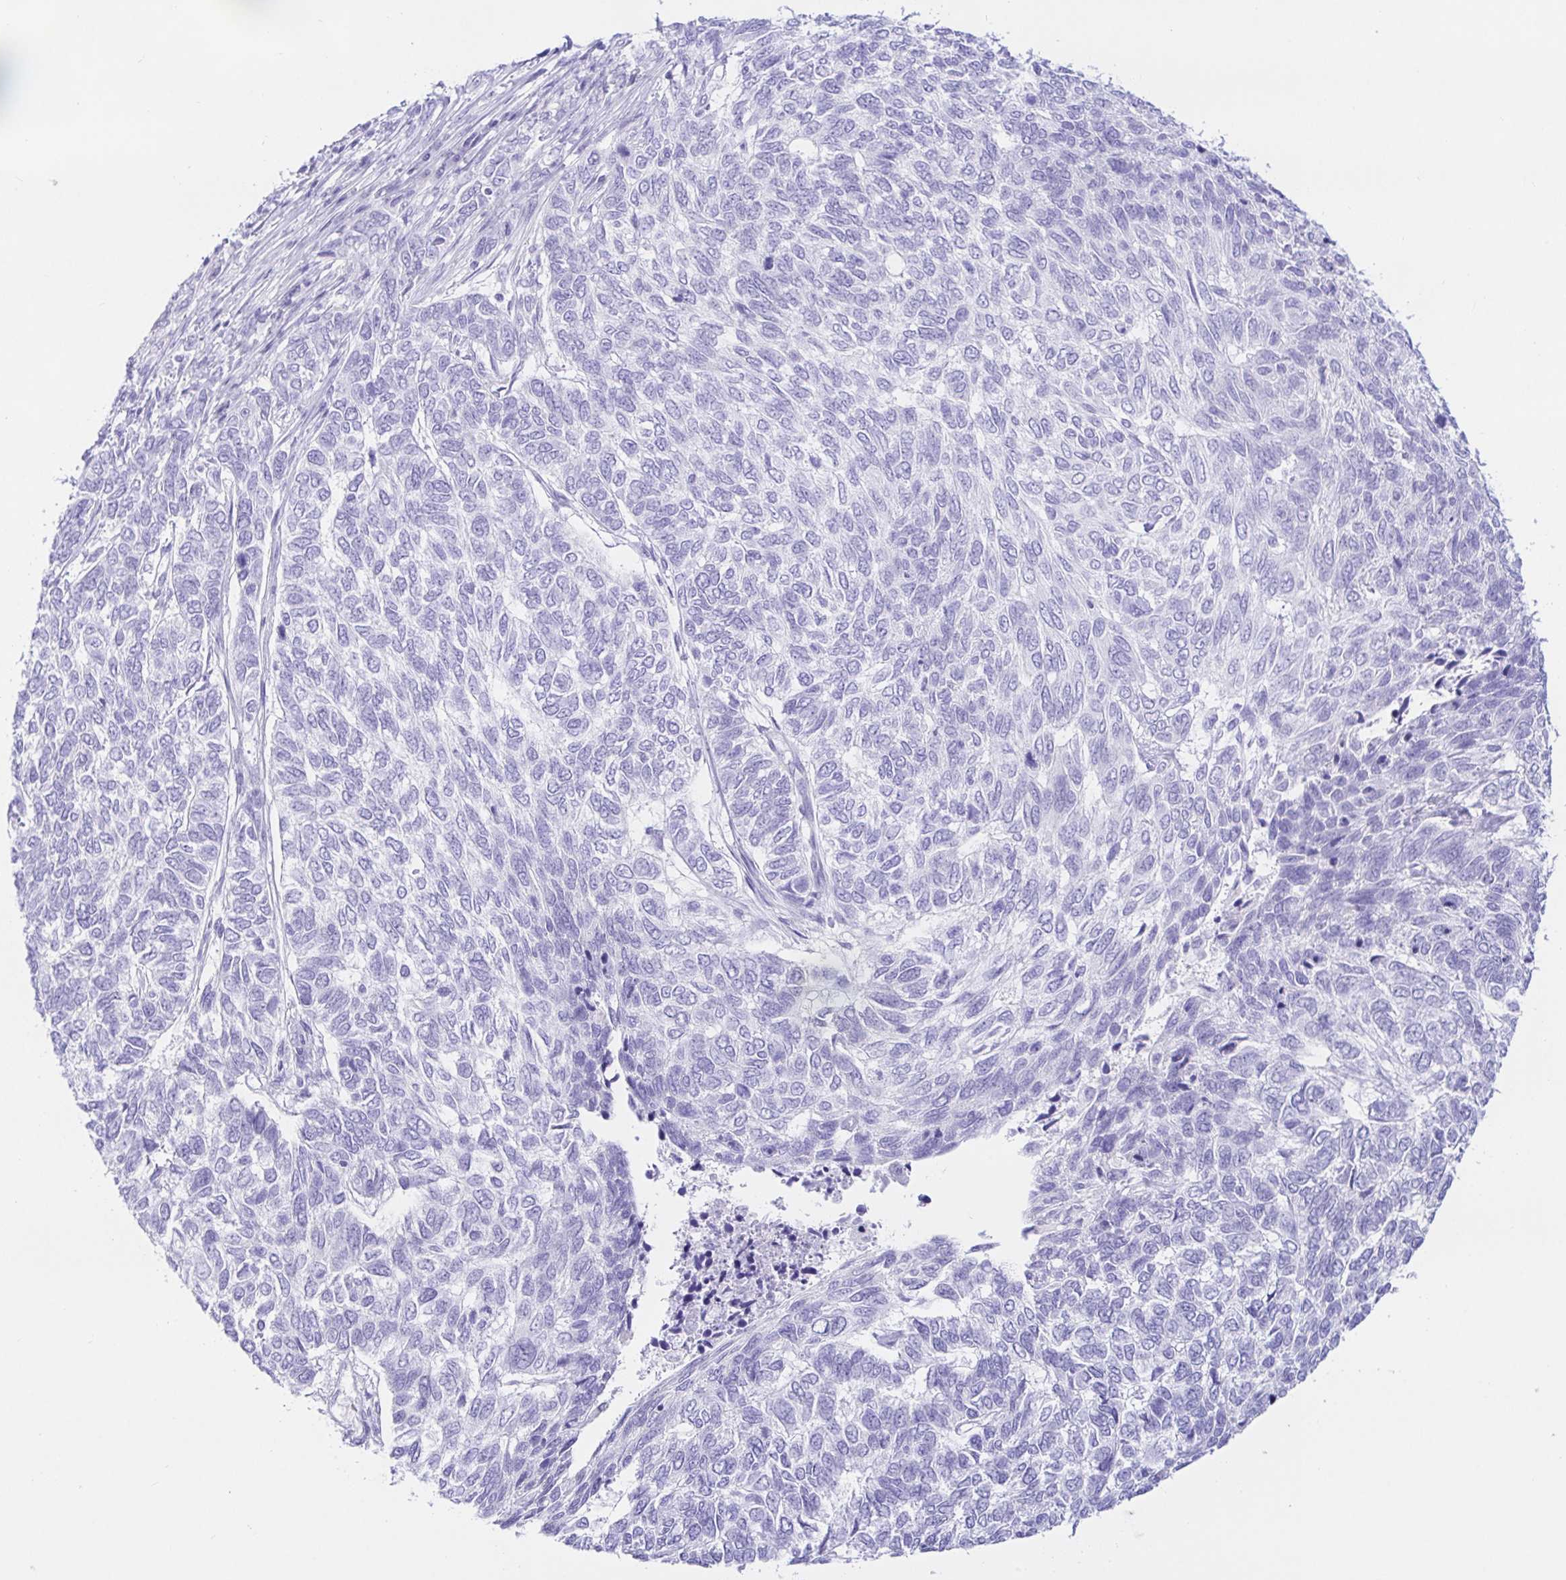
{"staining": {"intensity": "negative", "quantity": "none", "location": "none"}, "tissue": "skin cancer", "cell_type": "Tumor cells", "image_type": "cancer", "snomed": [{"axis": "morphology", "description": "Basal cell carcinoma"}, {"axis": "topography", "description": "Skin"}], "caption": "Basal cell carcinoma (skin) was stained to show a protein in brown. There is no significant staining in tumor cells.", "gene": "PAX8", "patient": {"sex": "female", "age": 65}}